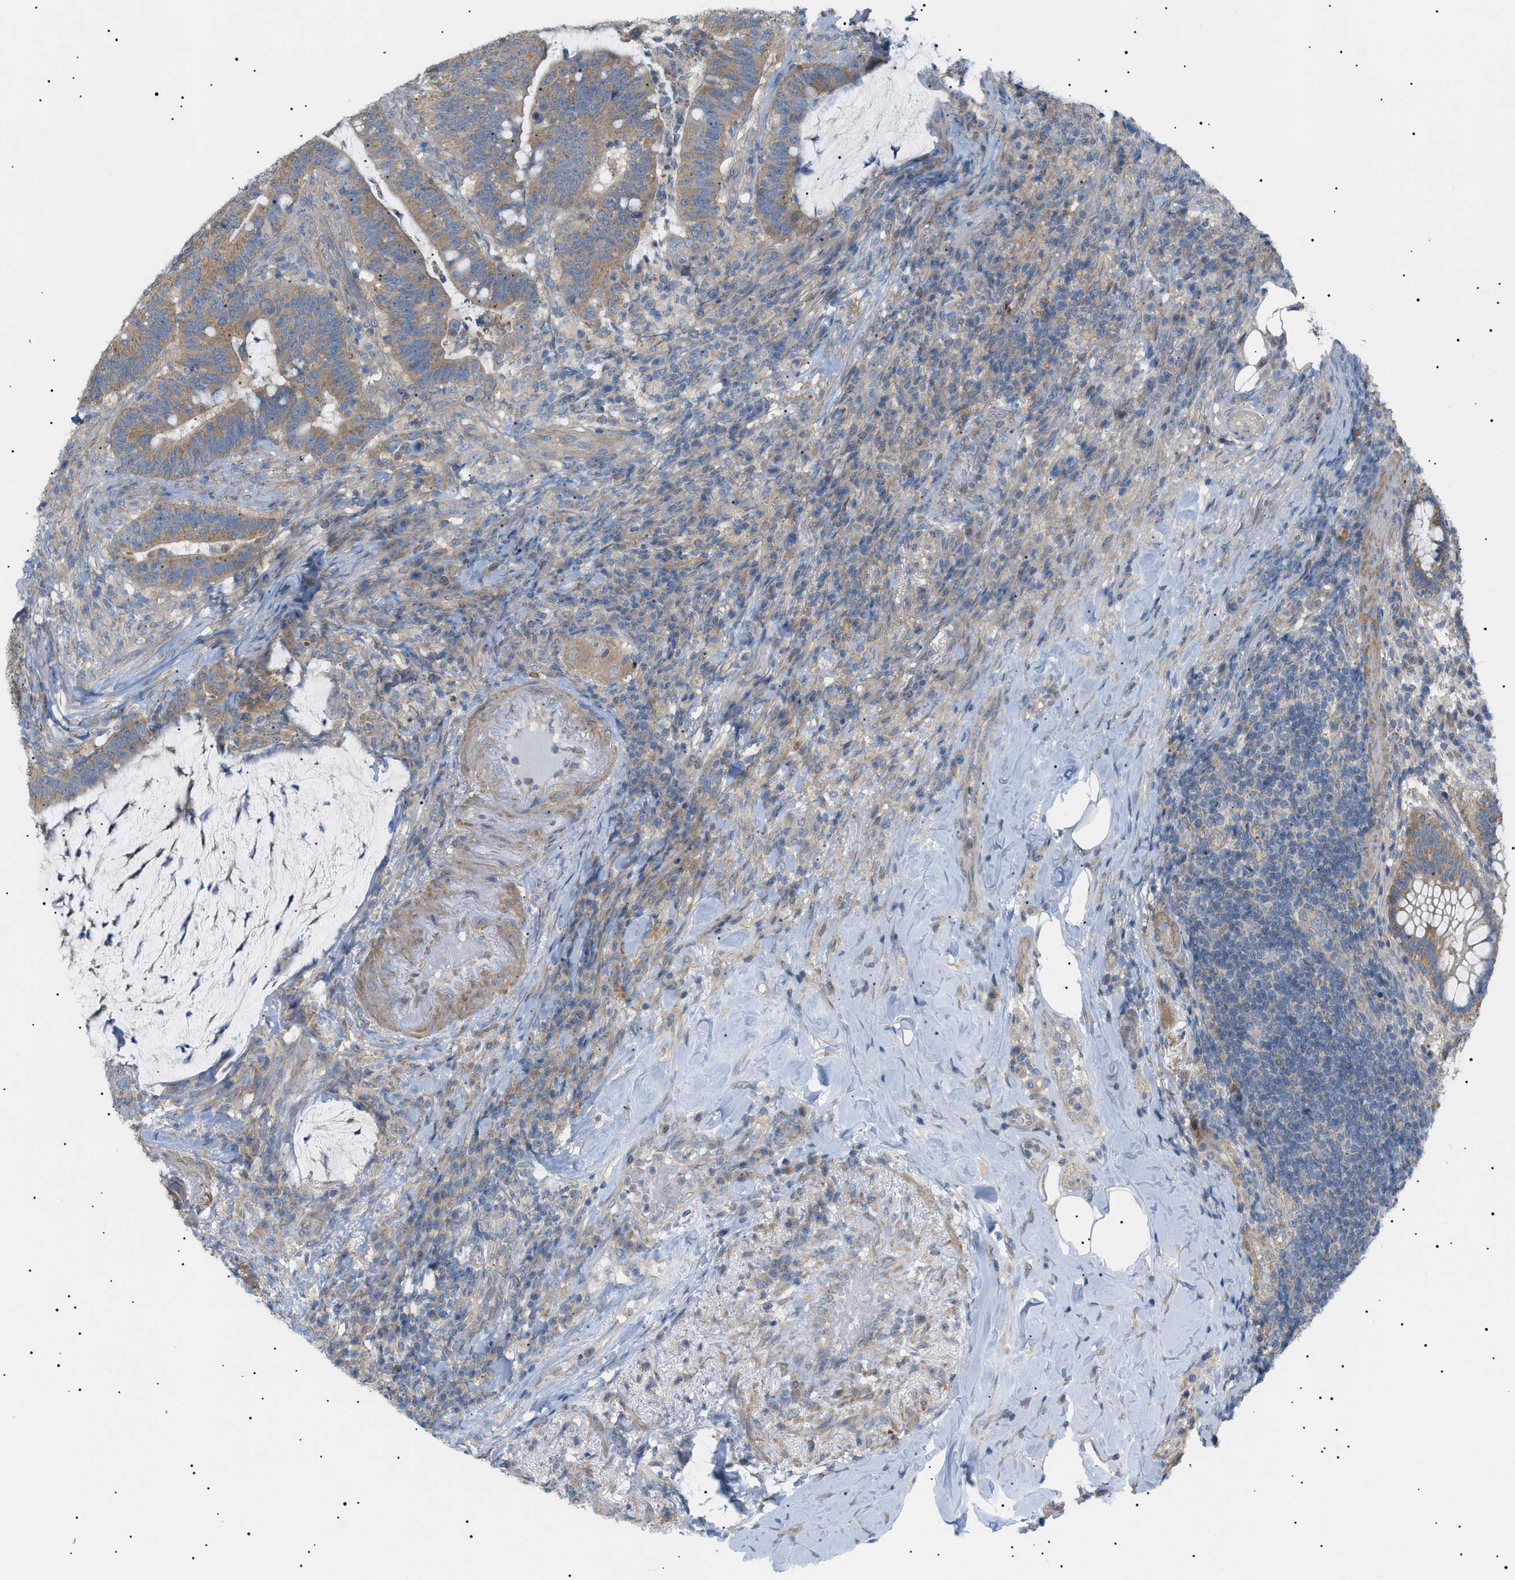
{"staining": {"intensity": "moderate", "quantity": ">75%", "location": "cytoplasmic/membranous"}, "tissue": "colorectal cancer", "cell_type": "Tumor cells", "image_type": "cancer", "snomed": [{"axis": "morphology", "description": "Normal tissue, NOS"}, {"axis": "morphology", "description": "Adenocarcinoma, NOS"}, {"axis": "topography", "description": "Colon"}], "caption": "Protein staining of colorectal cancer (adenocarcinoma) tissue displays moderate cytoplasmic/membranous positivity in about >75% of tumor cells. Immunohistochemistry stains the protein of interest in brown and the nuclei are stained blue.", "gene": "IRS2", "patient": {"sex": "female", "age": 66}}